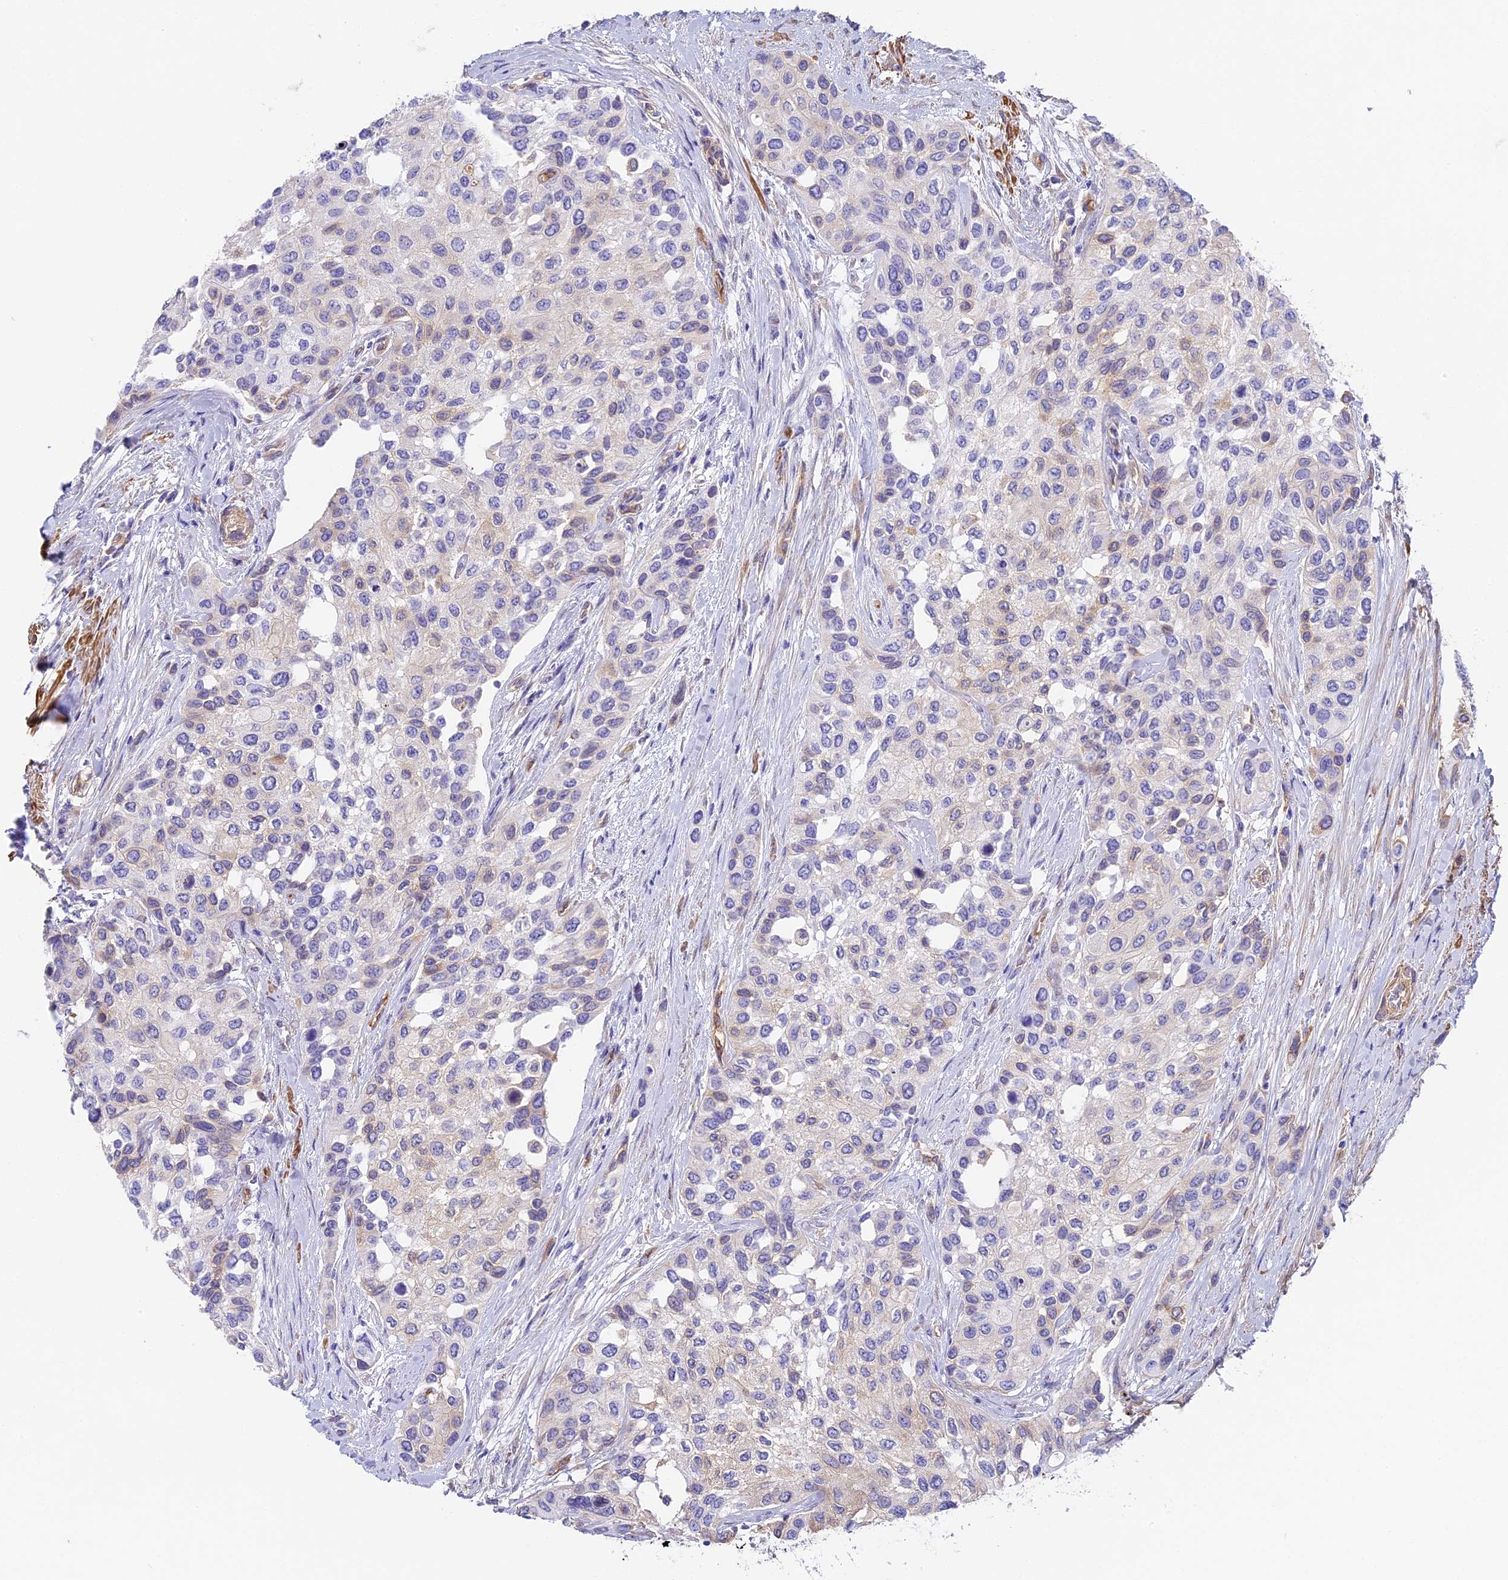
{"staining": {"intensity": "moderate", "quantity": "<25%", "location": "cytoplasmic/membranous"}, "tissue": "urothelial cancer", "cell_type": "Tumor cells", "image_type": "cancer", "snomed": [{"axis": "morphology", "description": "Normal tissue, NOS"}, {"axis": "morphology", "description": "Urothelial carcinoma, High grade"}, {"axis": "topography", "description": "Vascular tissue"}, {"axis": "topography", "description": "Urinary bladder"}], "caption": "An immunohistochemistry histopathology image of neoplastic tissue is shown. Protein staining in brown labels moderate cytoplasmic/membranous positivity in high-grade urothelial carcinoma within tumor cells. The staining is performed using DAB (3,3'-diaminobenzidine) brown chromogen to label protein expression. The nuclei are counter-stained blue using hematoxylin.", "gene": "HOMER3", "patient": {"sex": "female", "age": 56}}